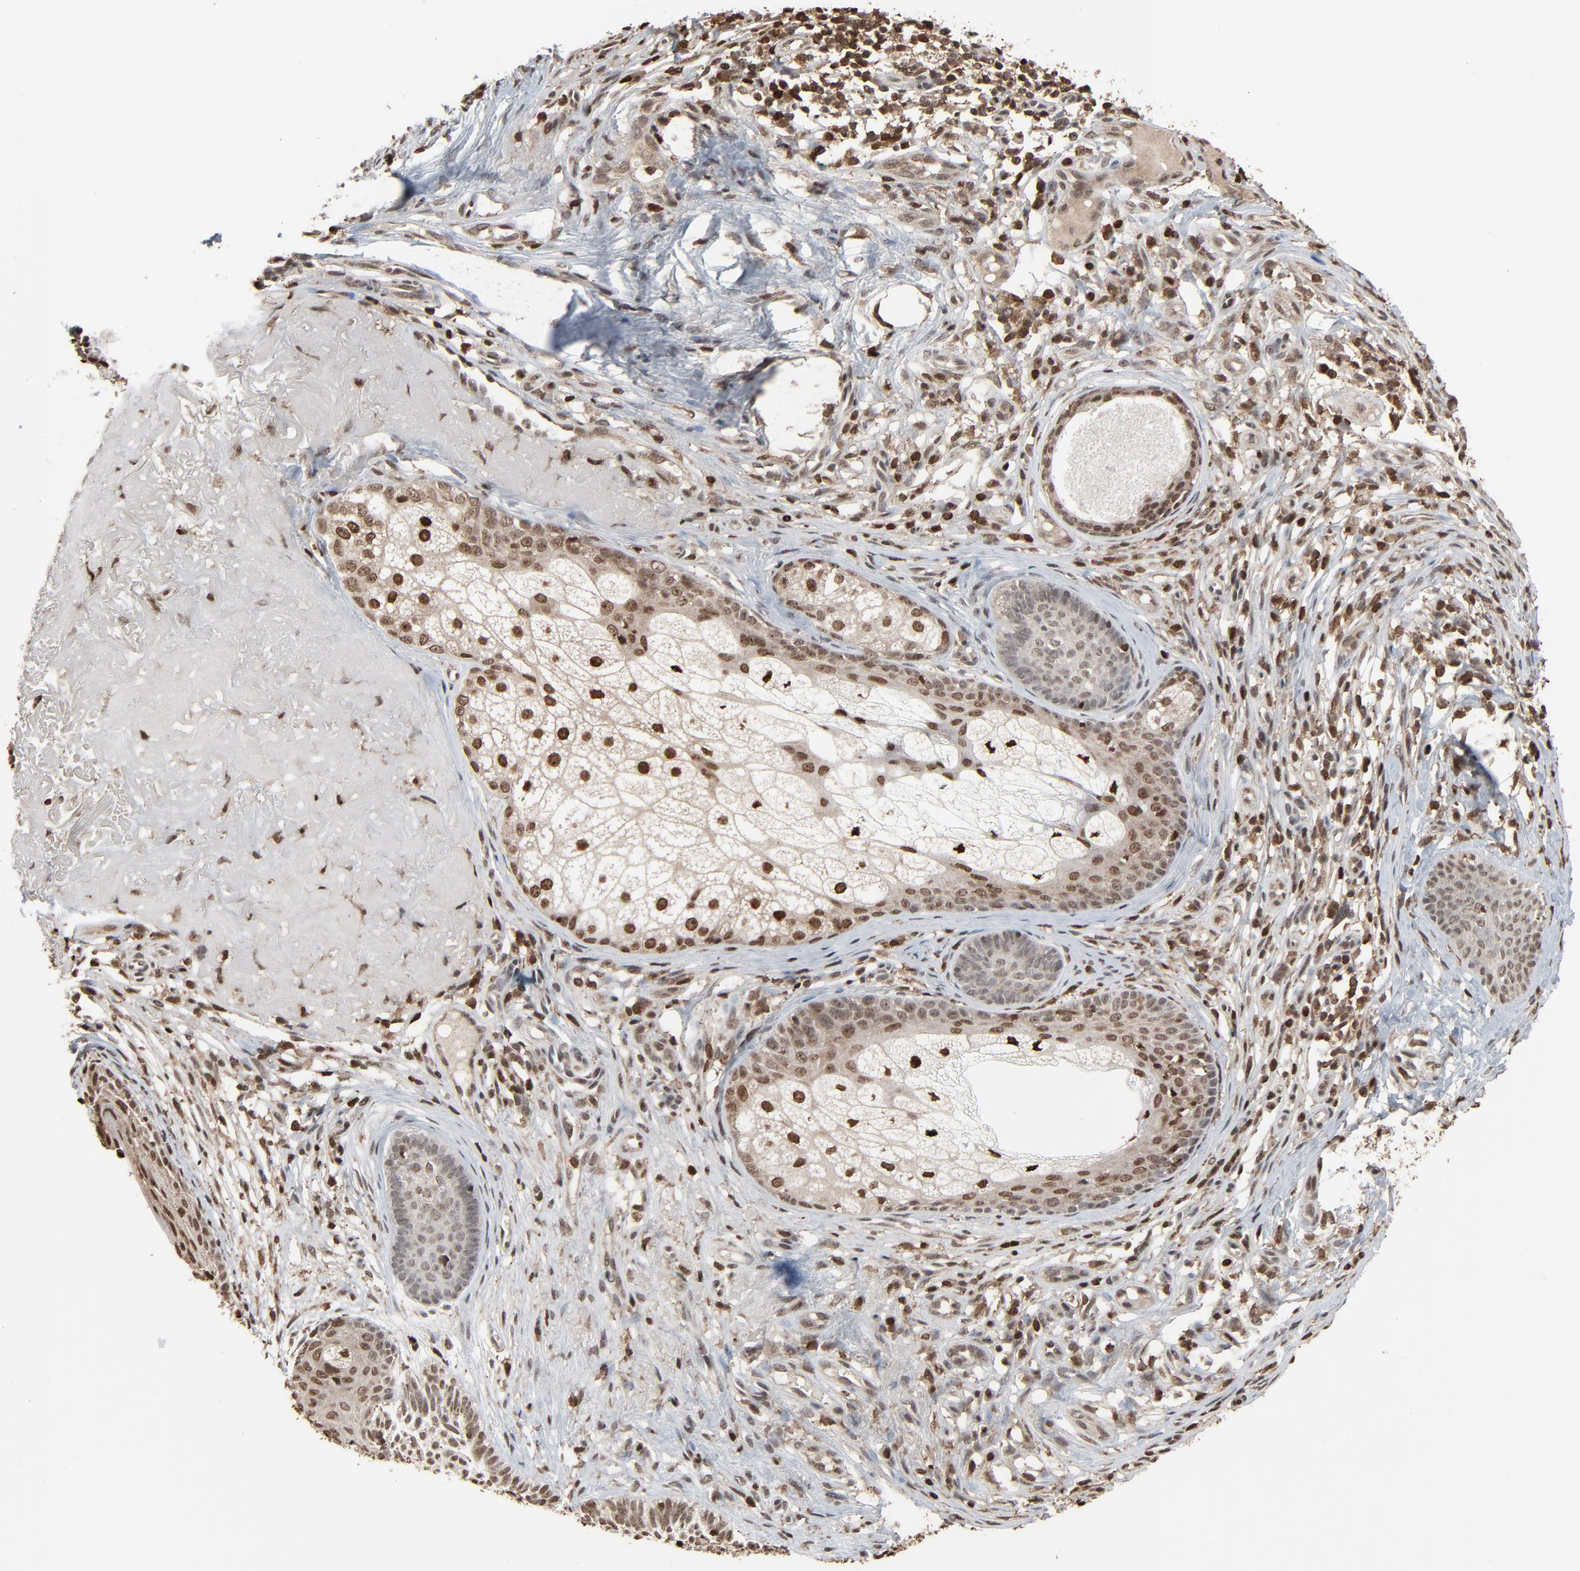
{"staining": {"intensity": "weak", "quantity": ">75%", "location": "nuclear"}, "tissue": "skin cancer", "cell_type": "Tumor cells", "image_type": "cancer", "snomed": [{"axis": "morphology", "description": "Basal cell carcinoma"}, {"axis": "topography", "description": "Skin"}], "caption": "The immunohistochemical stain shows weak nuclear staining in tumor cells of skin basal cell carcinoma tissue.", "gene": "RPS6KA3", "patient": {"sex": "male", "age": 74}}